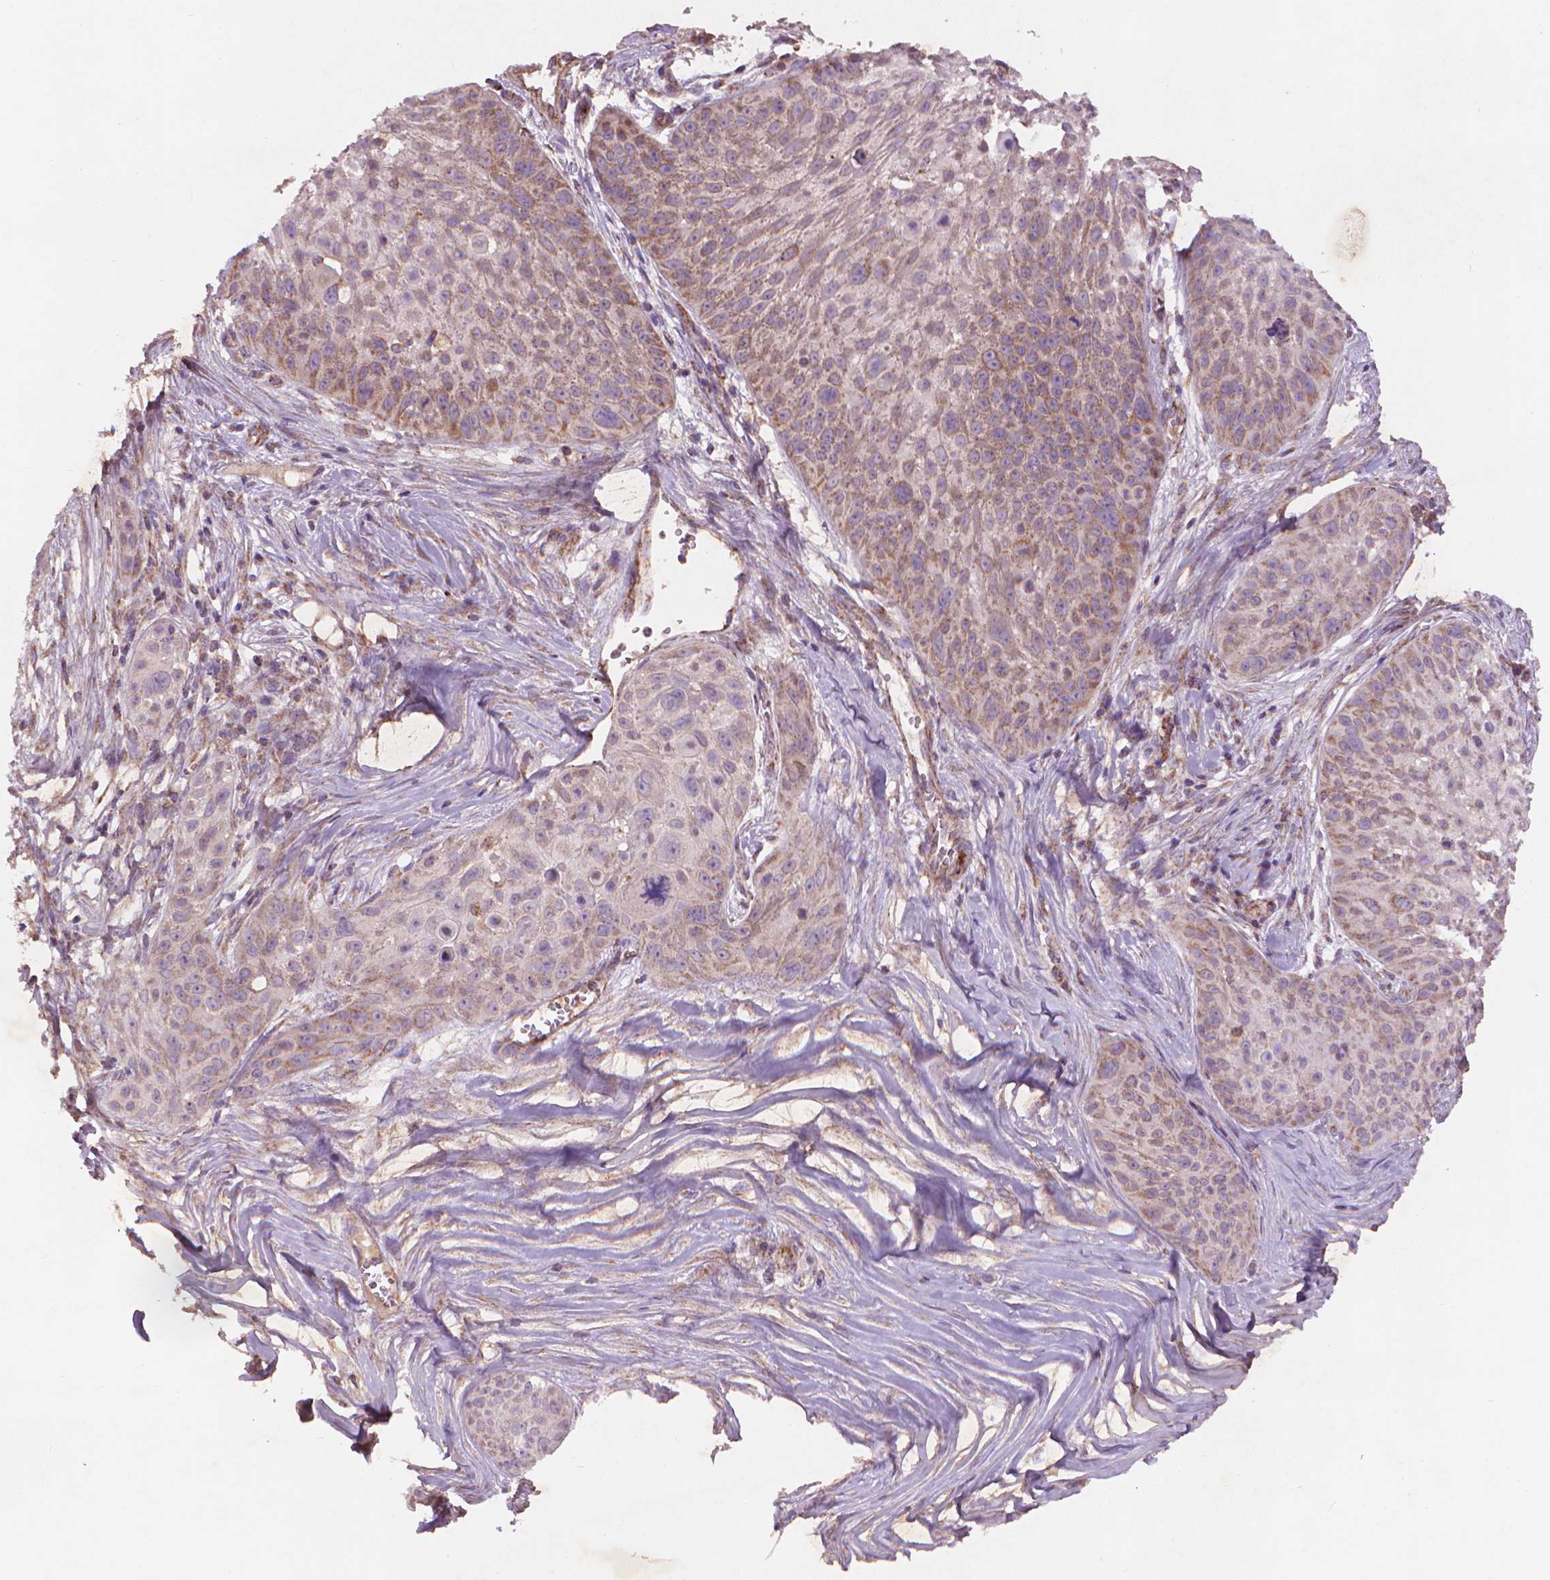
{"staining": {"intensity": "moderate", "quantity": "25%-75%", "location": "cytoplasmic/membranous"}, "tissue": "skin cancer", "cell_type": "Tumor cells", "image_type": "cancer", "snomed": [{"axis": "morphology", "description": "Squamous cell carcinoma, NOS"}, {"axis": "topography", "description": "Skin"}, {"axis": "topography", "description": "Anal"}], "caption": "An image showing moderate cytoplasmic/membranous staining in about 25%-75% of tumor cells in skin squamous cell carcinoma, as visualized by brown immunohistochemical staining.", "gene": "NLRX1", "patient": {"sex": "female", "age": 75}}